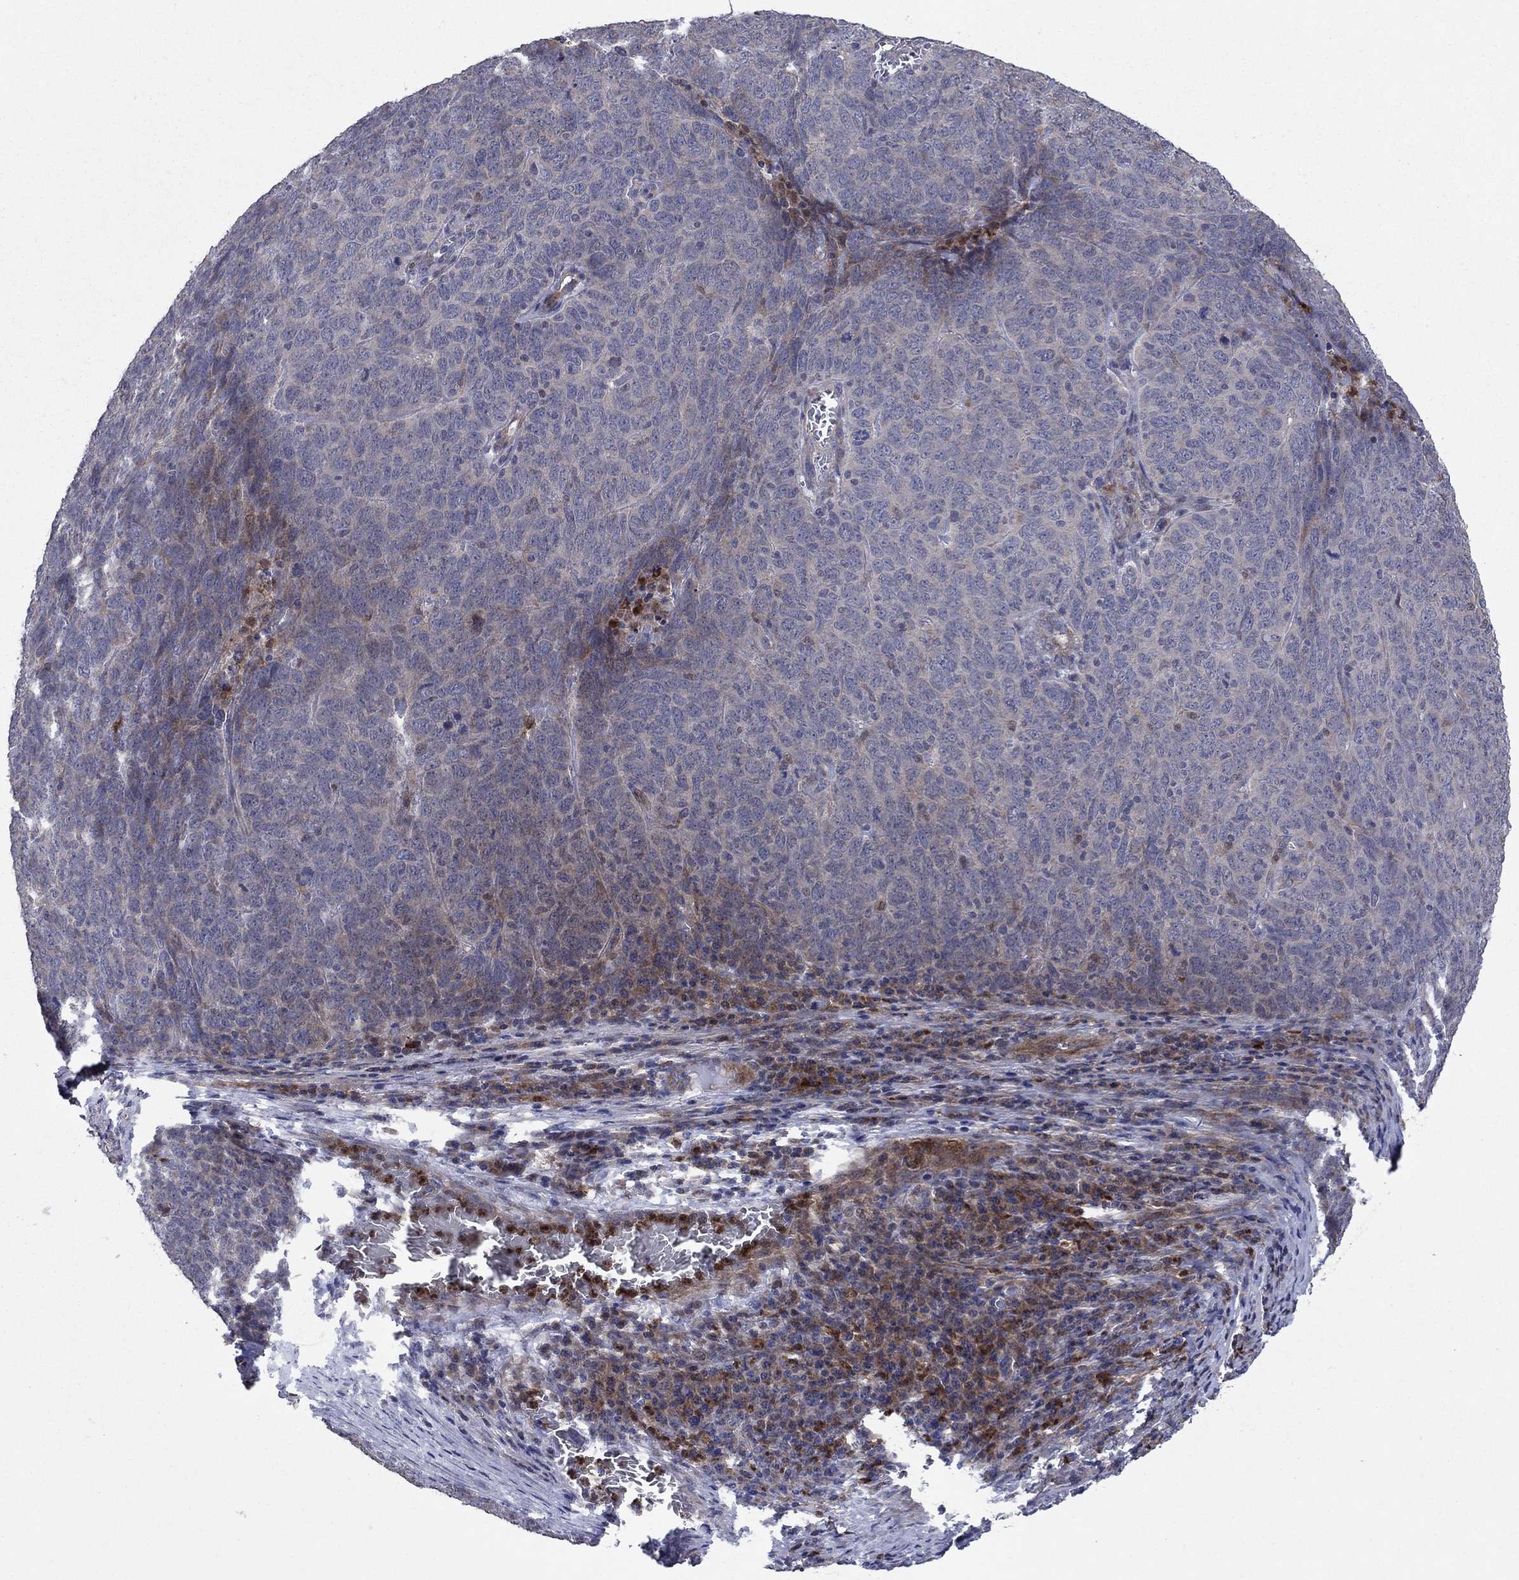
{"staining": {"intensity": "moderate", "quantity": "<25%", "location": "cytoplasmic/membranous"}, "tissue": "skin cancer", "cell_type": "Tumor cells", "image_type": "cancer", "snomed": [{"axis": "morphology", "description": "Squamous cell carcinoma, NOS"}, {"axis": "topography", "description": "Skin"}, {"axis": "topography", "description": "Anal"}], "caption": "Squamous cell carcinoma (skin) tissue demonstrates moderate cytoplasmic/membranous positivity in about <25% of tumor cells", "gene": "MSRB1", "patient": {"sex": "female", "age": 51}}